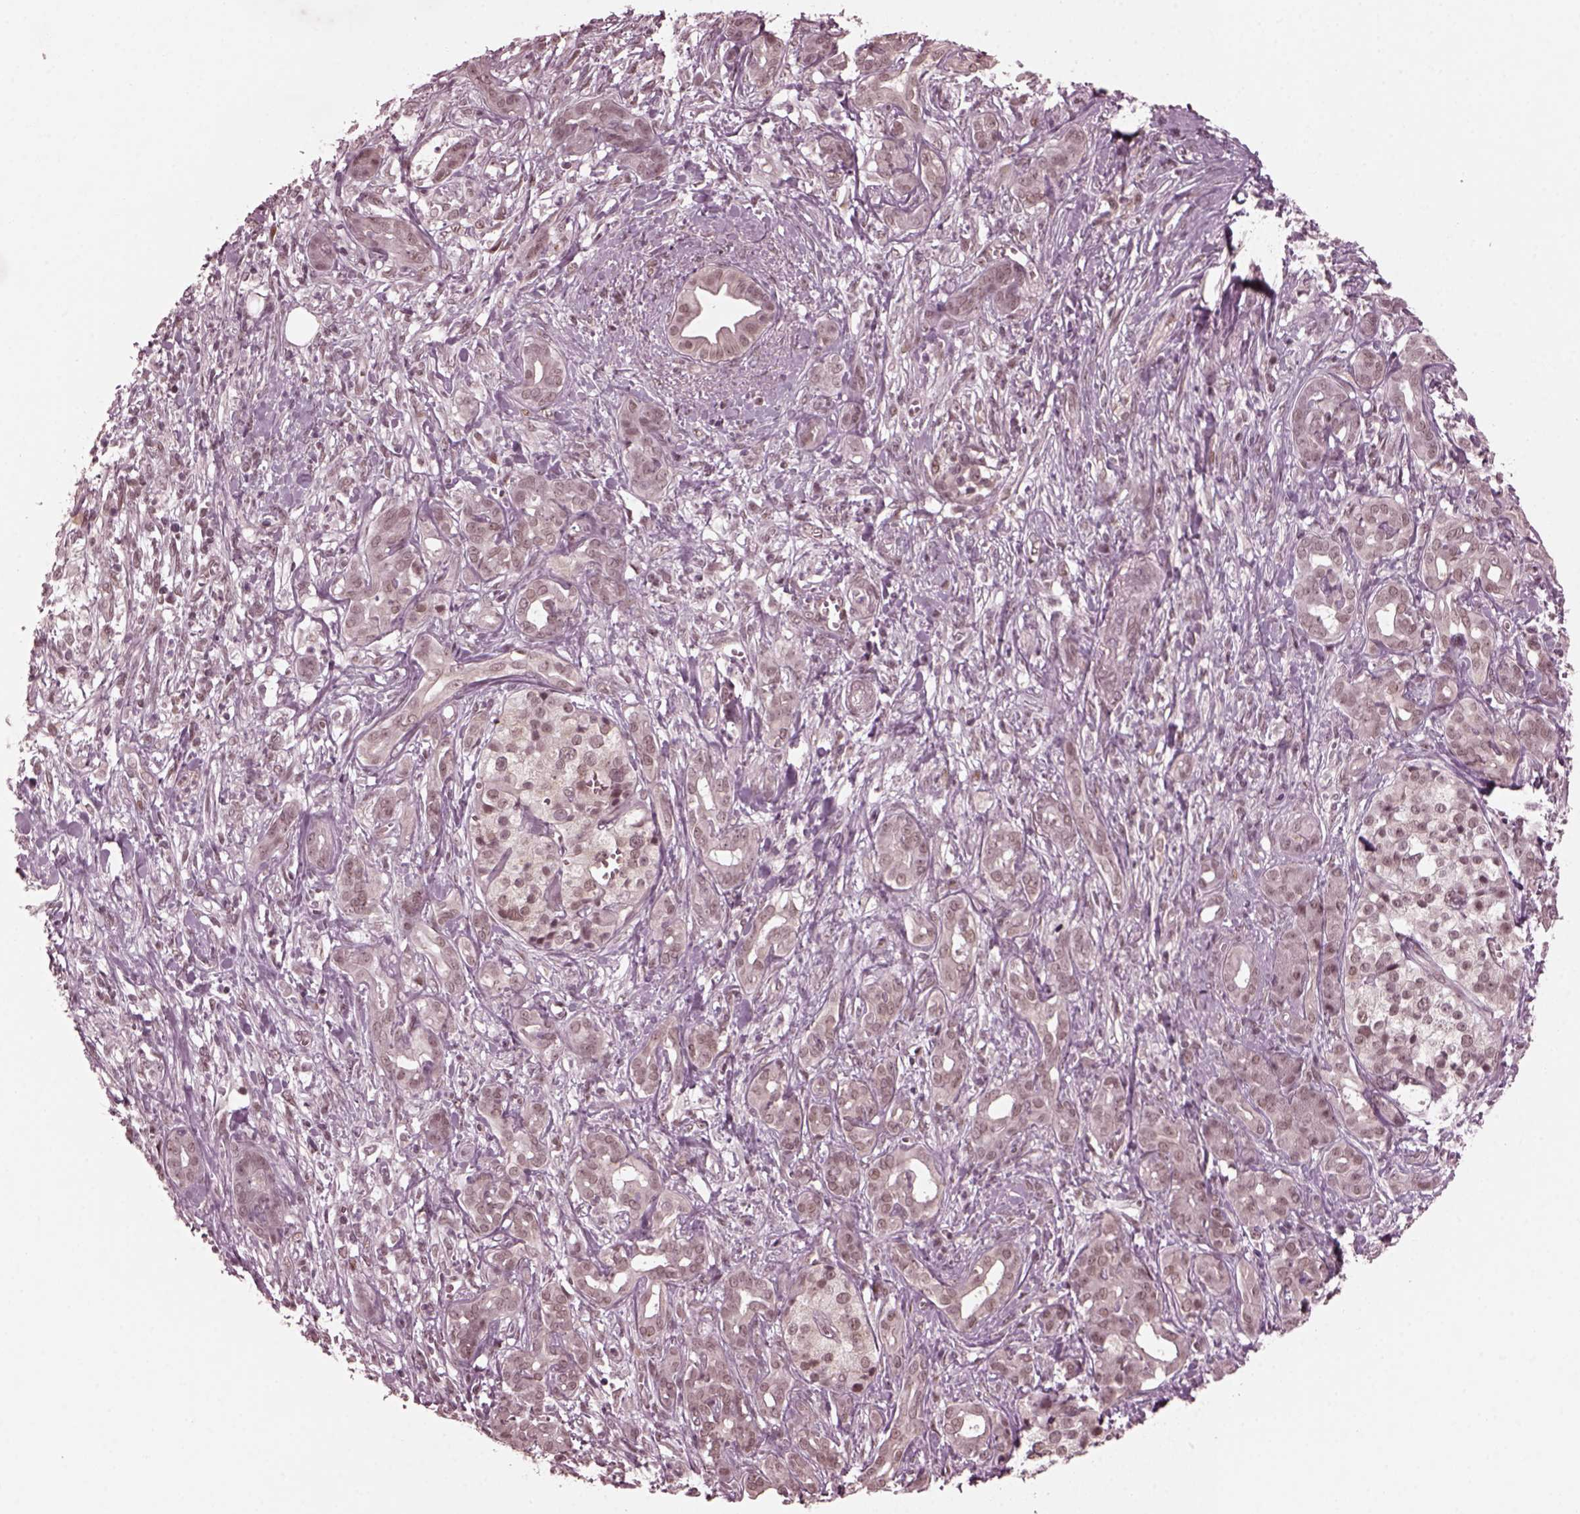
{"staining": {"intensity": "negative", "quantity": "none", "location": "none"}, "tissue": "pancreatic cancer", "cell_type": "Tumor cells", "image_type": "cancer", "snomed": [{"axis": "morphology", "description": "Adenocarcinoma, NOS"}, {"axis": "topography", "description": "Pancreas"}], "caption": "Immunohistochemistry (IHC) histopathology image of human pancreatic cancer (adenocarcinoma) stained for a protein (brown), which exhibits no staining in tumor cells.", "gene": "TRIB3", "patient": {"sex": "male", "age": 61}}